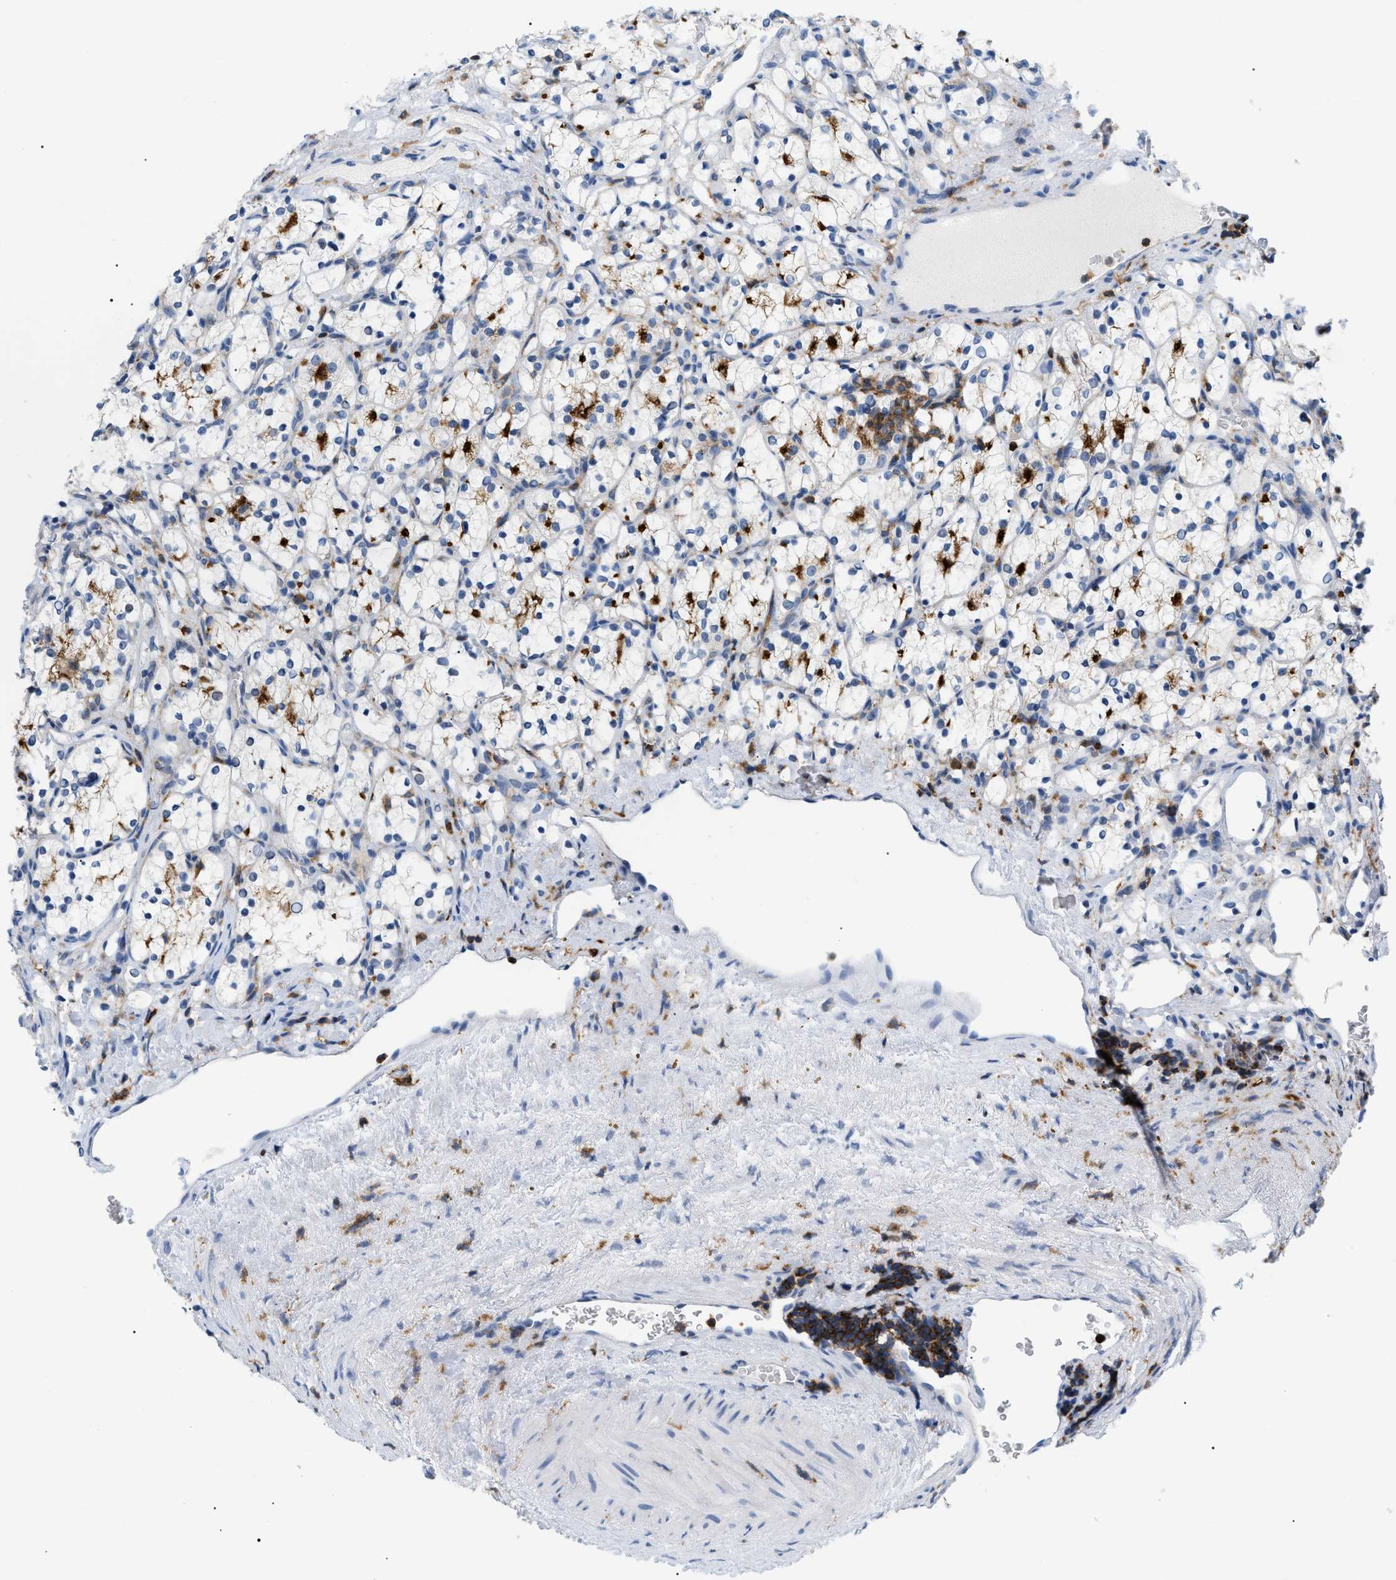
{"staining": {"intensity": "negative", "quantity": "none", "location": "none"}, "tissue": "renal cancer", "cell_type": "Tumor cells", "image_type": "cancer", "snomed": [{"axis": "morphology", "description": "Adenocarcinoma, NOS"}, {"axis": "topography", "description": "Kidney"}], "caption": "Tumor cells show no significant protein expression in renal adenocarcinoma.", "gene": "INPP5D", "patient": {"sex": "female", "age": 69}}